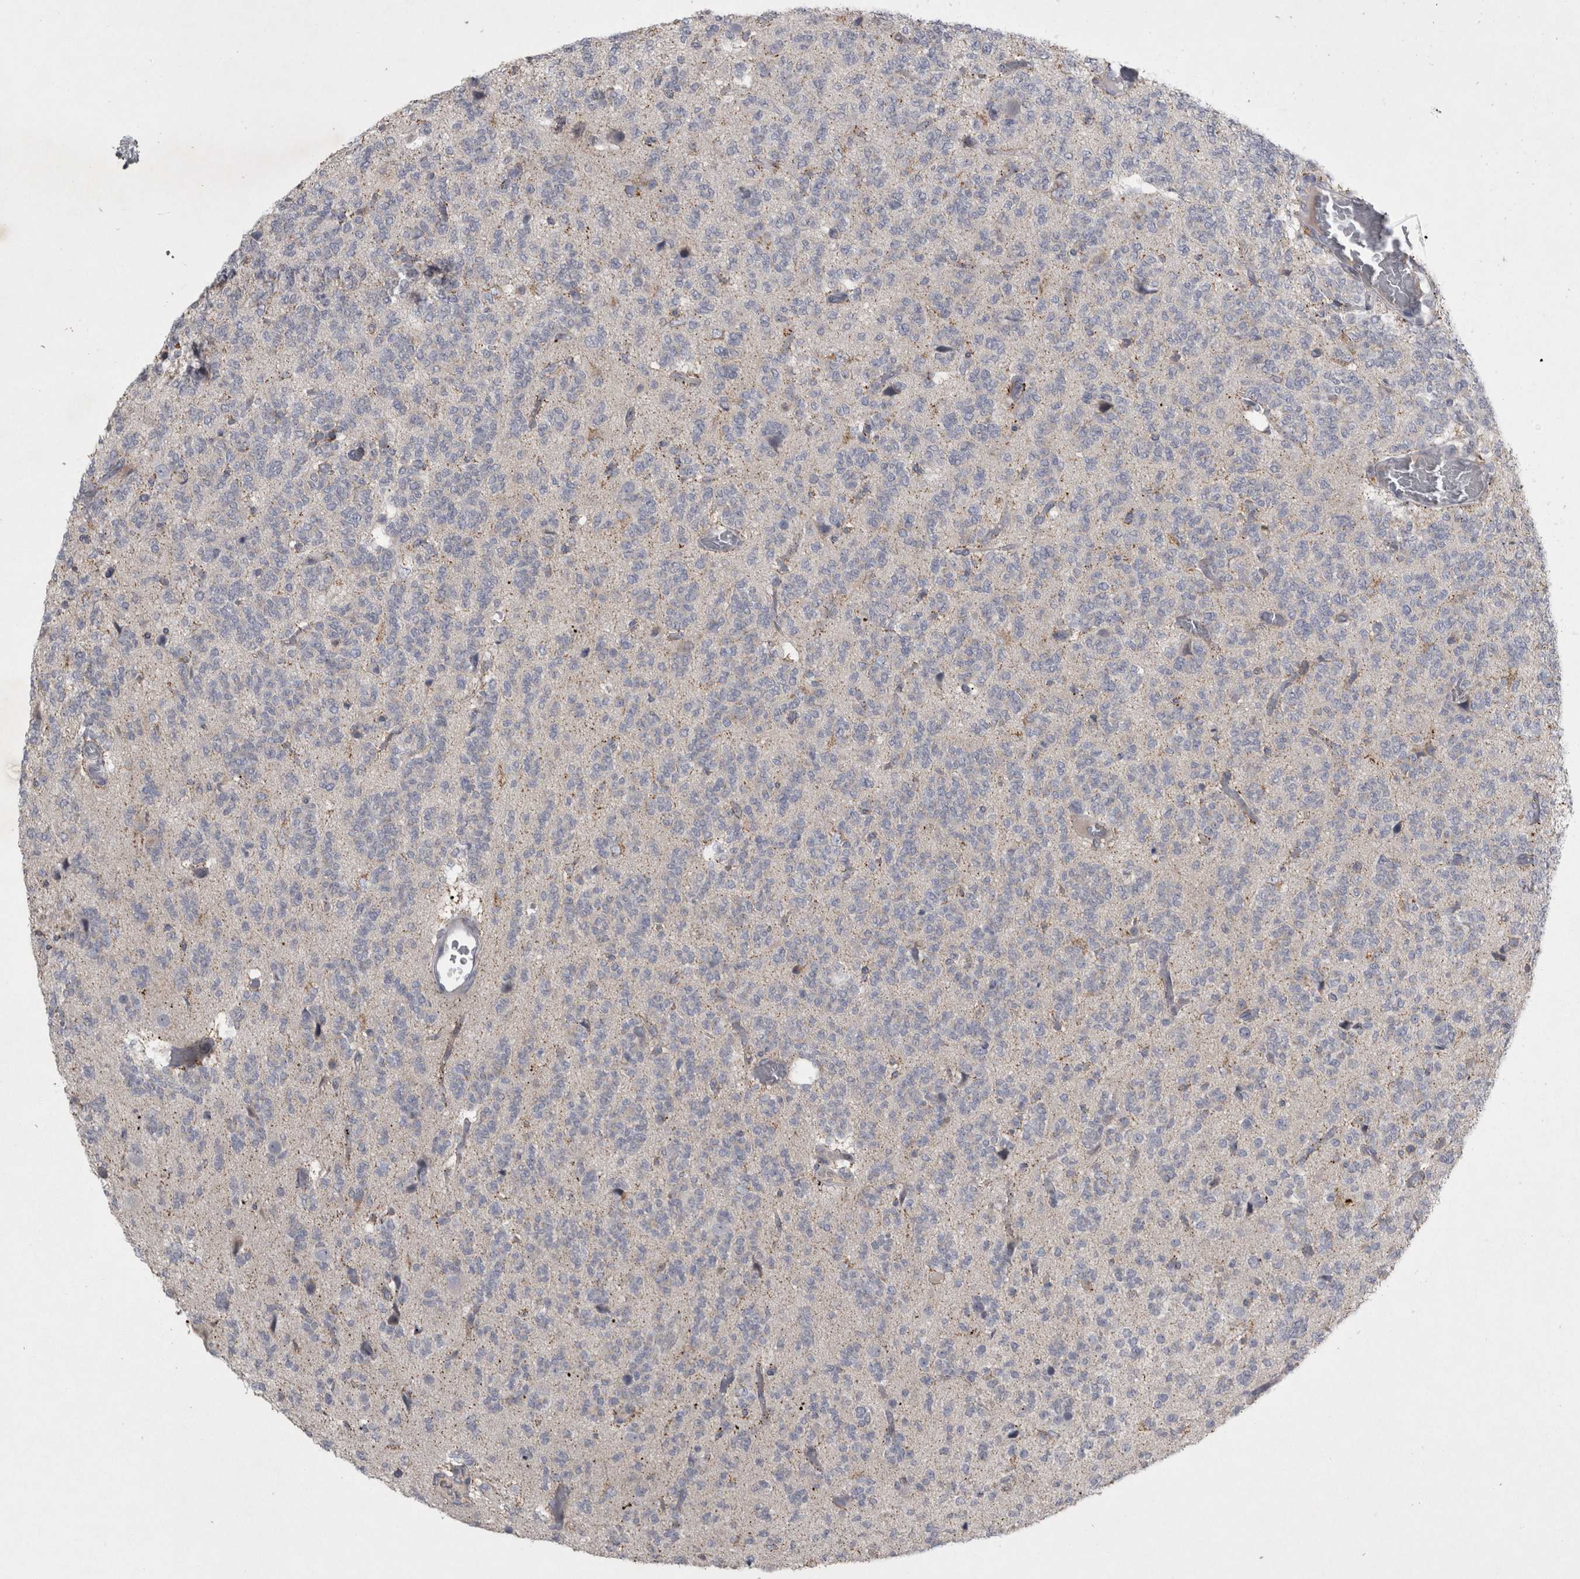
{"staining": {"intensity": "negative", "quantity": "none", "location": "none"}, "tissue": "glioma", "cell_type": "Tumor cells", "image_type": "cancer", "snomed": [{"axis": "morphology", "description": "Glioma, malignant, Low grade"}, {"axis": "topography", "description": "Brain"}], "caption": "There is no significant positivity in tumor cells of low-grade glioma (malignant). (Stains: DAB immunohistochemistry with hematoxylin counter stain, Microscopy: brightfield microscopy at high magnification).", "gene": "ENPP7", "patient": {"sex": "male", "age": 38}}